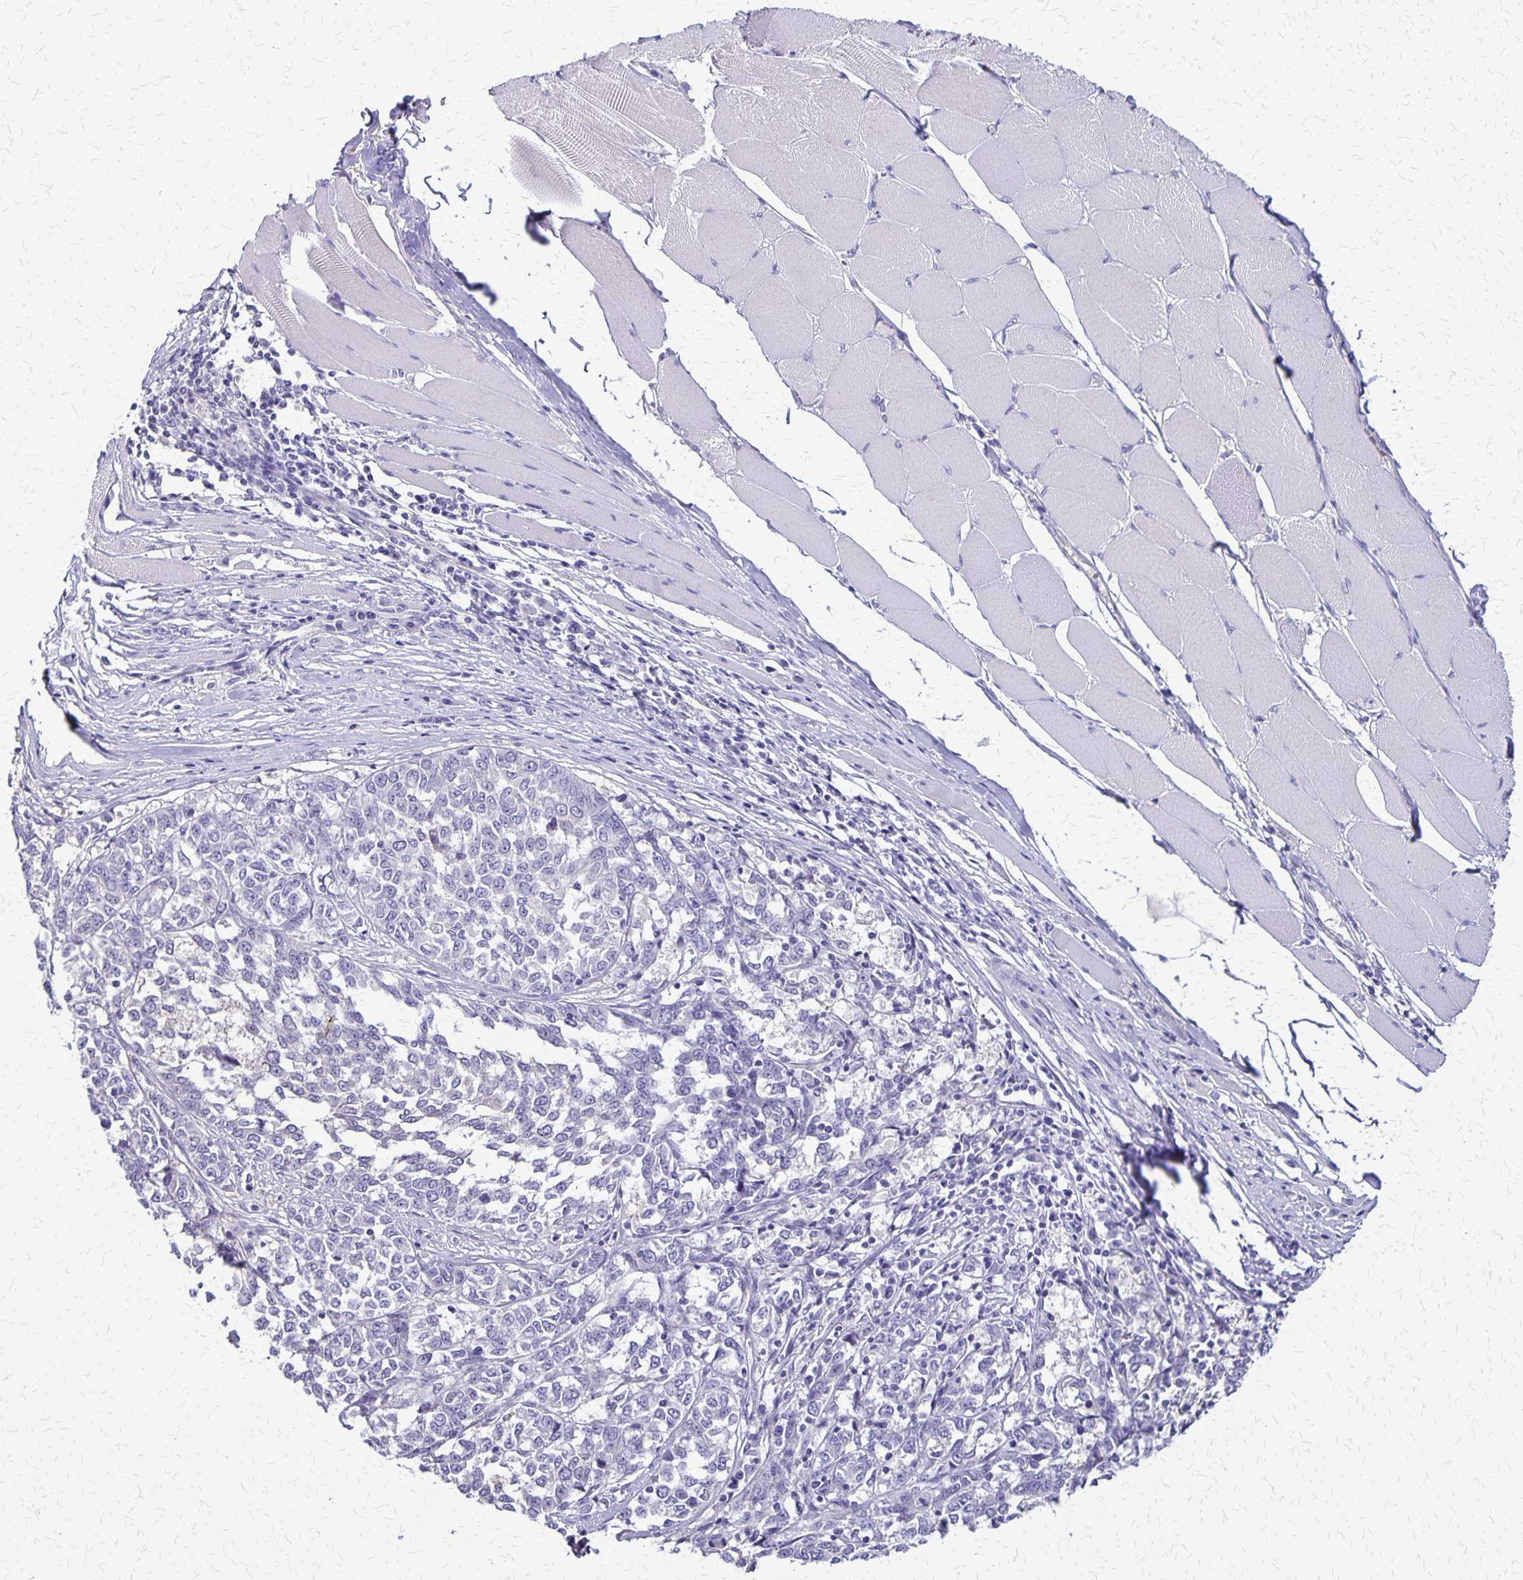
{"staining": {"intensity": "negative", "quantity": "none", "location": "none"}, "tissue": "melanoma", "cell_type": "Tumor cells", "image_type": "cancer", "snomed": [{"axis": "morphology", "description": "Malignant melanoma, NOS"}, {"axis": "topography", "description": "Skin"}], "caption": "DAB (3,3'-diaminobenzidine) immunohistochemical staining of human malignant melanoma demonstrates no significant positivity in tumor cells.", "gene": "SI", "patient": {"sex": "female", "age": 72}}